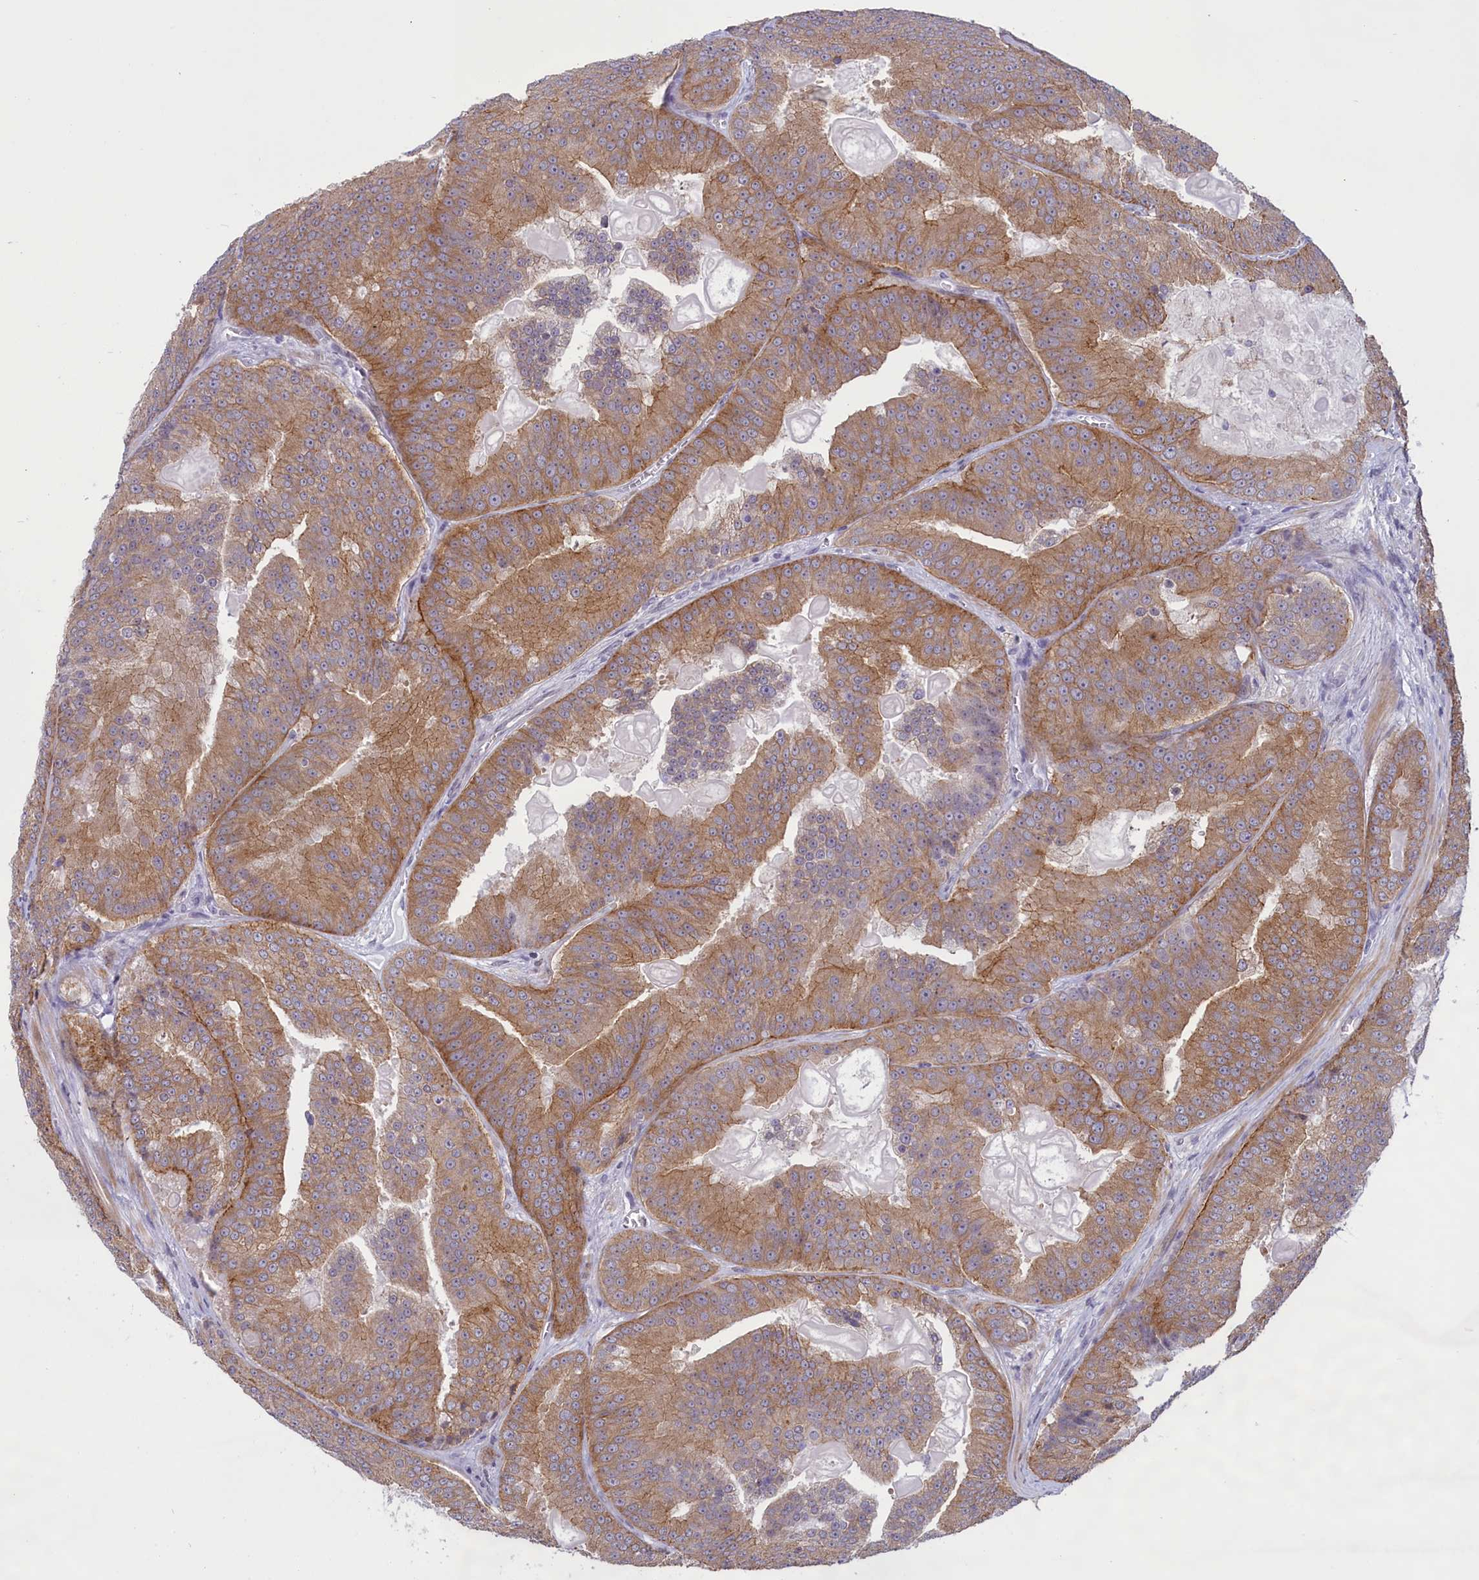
{"staining": {"intensity": "moderate", "quantity": ">75%", "location": "cytoplasmic/membranous"}, "tissue": "prostate cancer", "cell_type": "Tumor cells", "image_type": "cancer", "snomed": [{"axis": "morphology", "description": "Adenocarcinoma, High grade"}, {"axis": "topography", "description": "Prostate"}], "caption": "Immunohistochemical staining of adenocarcinoma (high-grade) (prostate) displays medium levels of moderate cytoplasmic/membranous protein positivity in about >75% of tumor cells.", "gene": "CORO2A", "patient": {"sex": "male", "age": 61}}